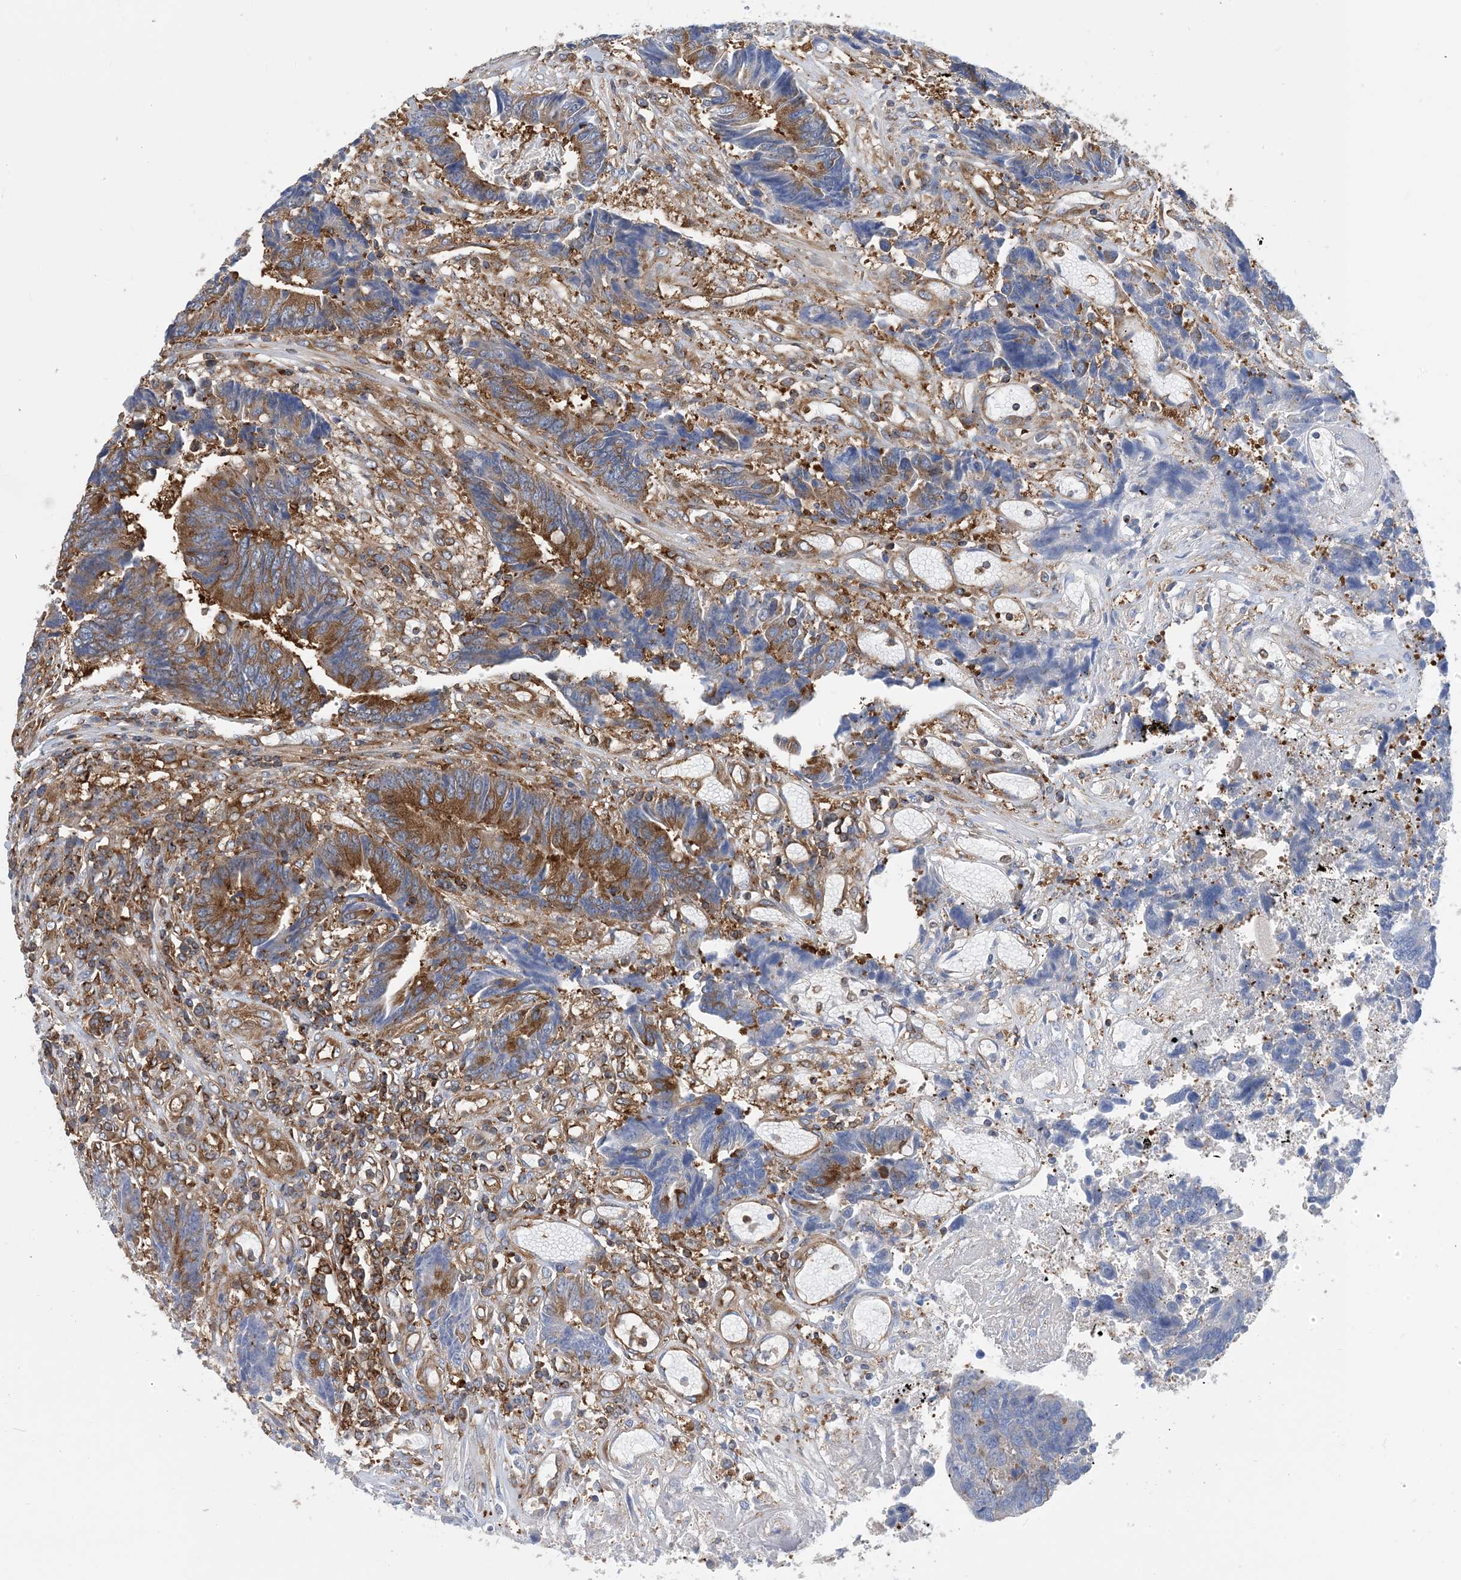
{"staining": {"intensity": "moderate", "quantity": ">75%", "location": "cytoplasmic/membranous"}, "tissue": "colorectal cancer", "cell_type": "Tumor cells", "image_type": "cancer", "snomed": [{"axis": "morphology", "description": "Adenocarcinoma, NOS"}, {"axis": "topography", "description": "Rectum"}], "caption": "DAB immunohistochemical staining of human colorectal adenocarcinoma reveals moderate cytoplasmic/membranous protein expression in about >75% of tumor cells. Nuclei are stained in blue.", "gene": "DYNC1LI1", "patient": {"sex": "male", "age": 84}}